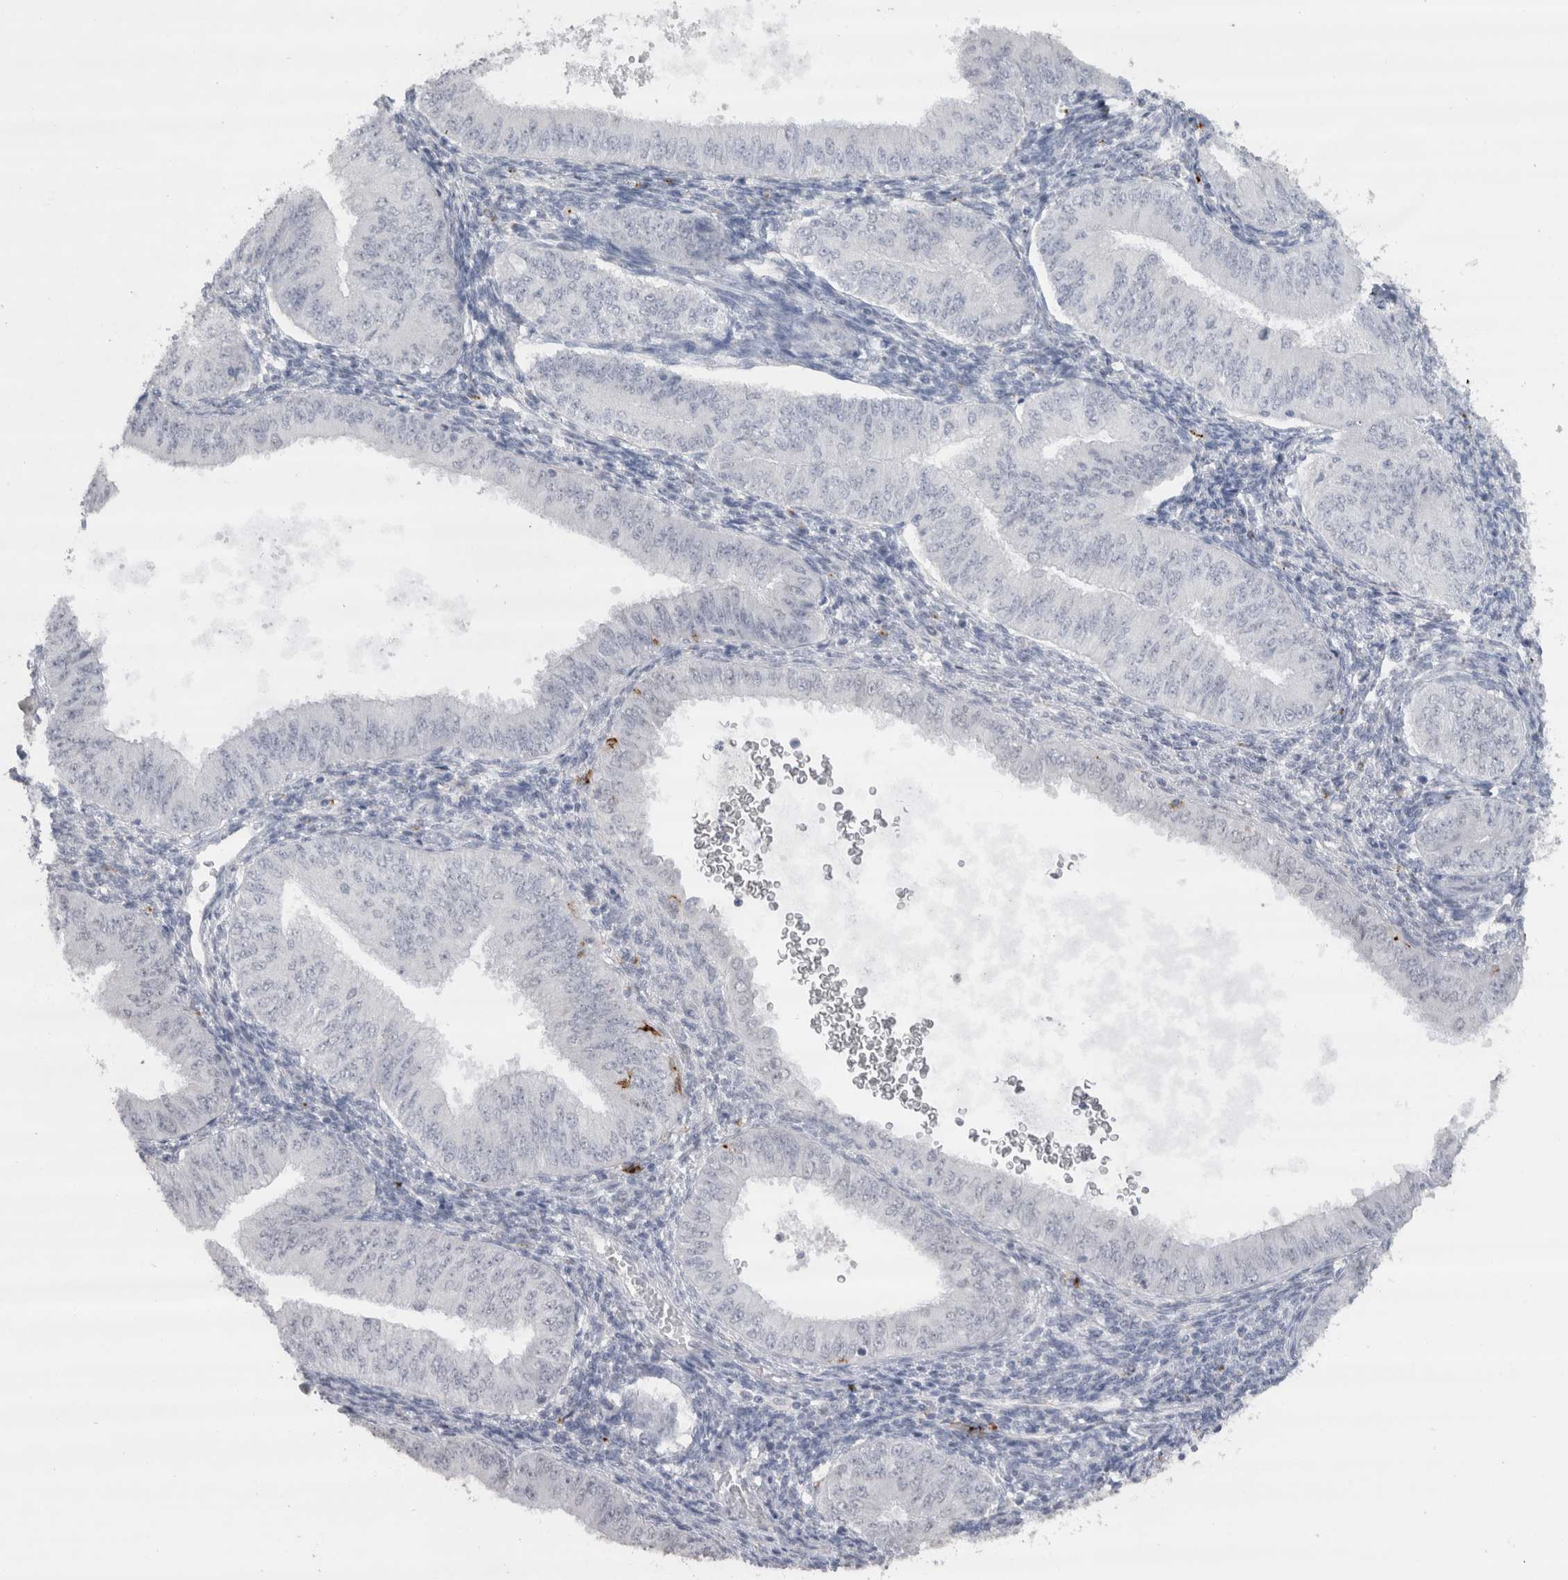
{"staining": {"intensity": "negative", "quantity": "none", "location": "none"}, "tissue": "endometrial cancer", "cell_type": "Tumor cells", "image_type": "cancer", "snomed": [{"axis": "morphology", "description": "Normal tissue, NOS"}, {"axis": "morphology", "description": "Adenocarcinoma, NOS"}, {"axis": "topography", "description": "Endometrium"}], "caption": "Adenocarcinoma (endometrial) was stained to show a protein in brown. There is no significant positivity in tumor cells. (DAB immunohistochemistry (IHC) with hematoxylin counter stain).", "gene": "CDH17", "patient": {"sex": "female", "age": 53}}